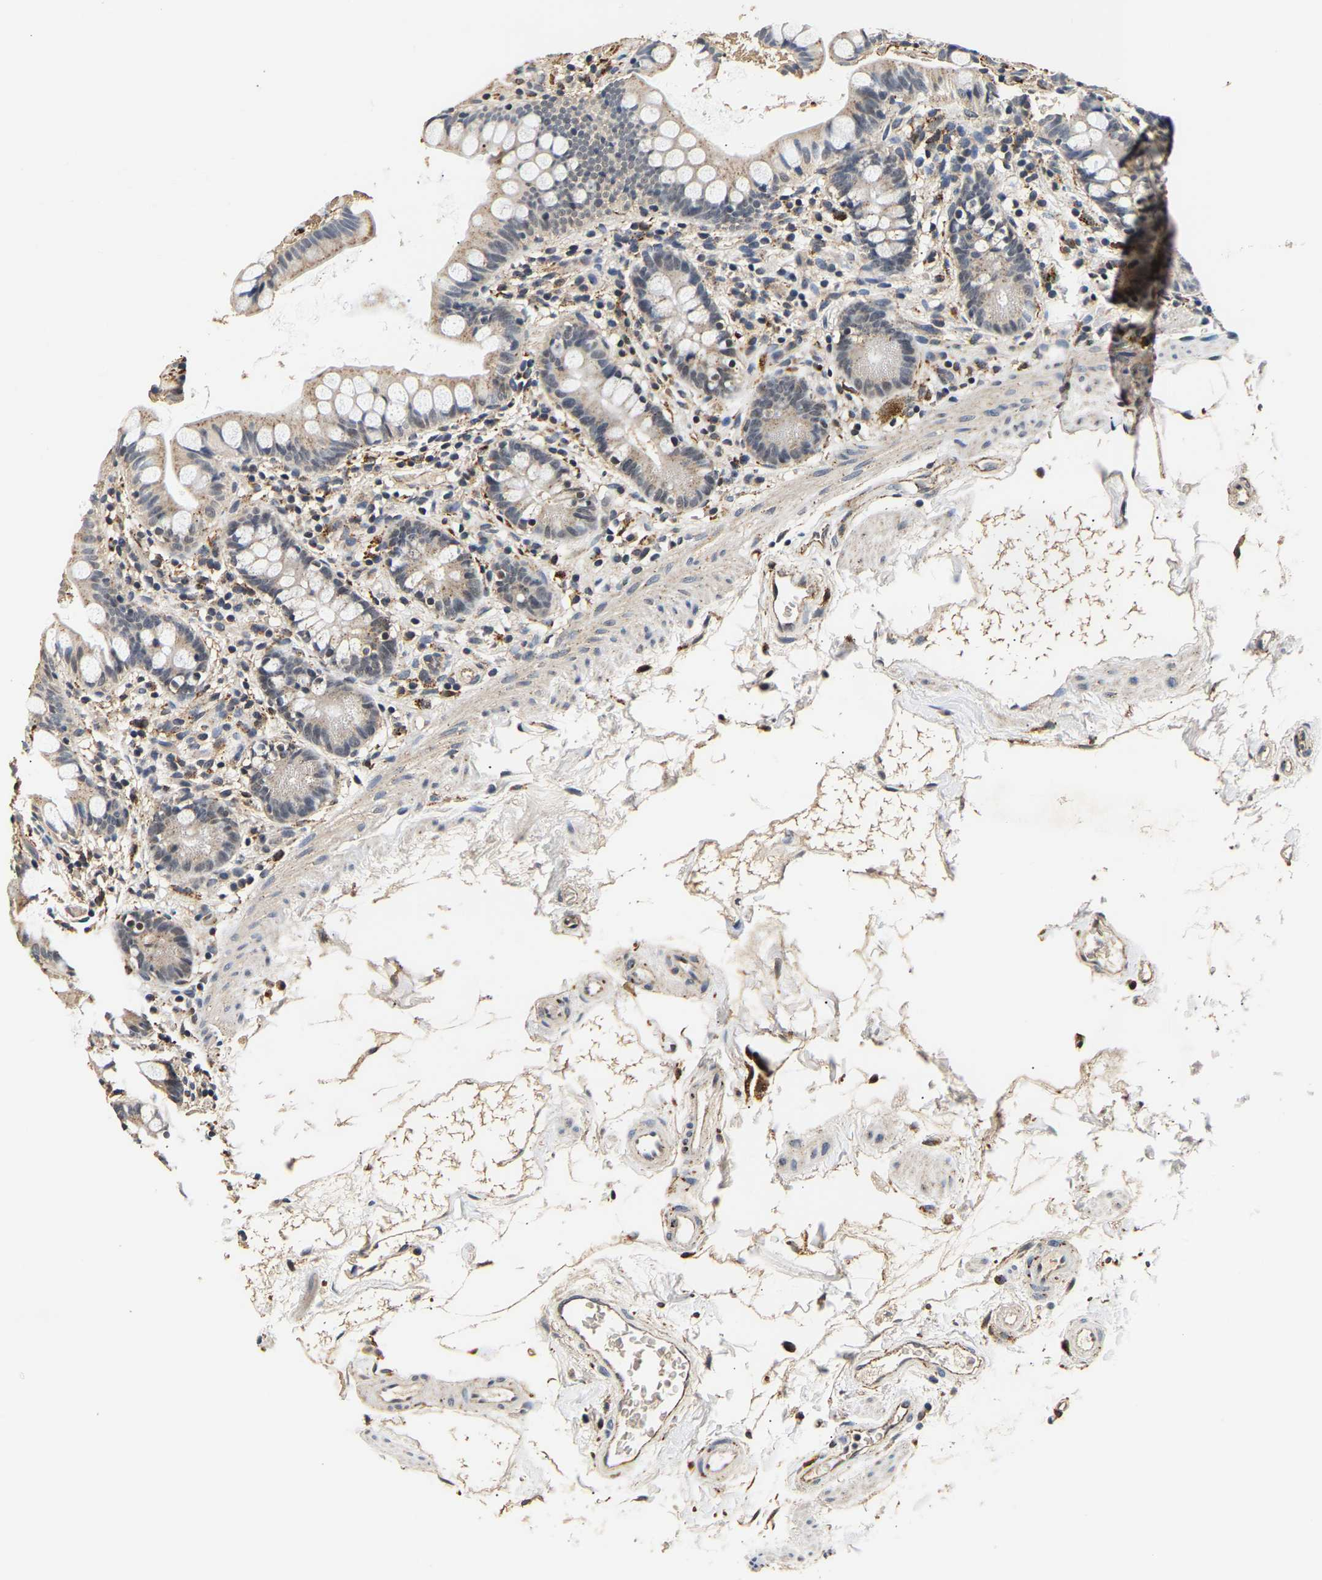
{"staining": {"intensity": "moderate", "quantity": "25%-75%", "location": "cytoplasmic/membranous"}, "tissue": "small intestine", "cell_type": "Glandular cells", "image_type": "normal", "snomed": [{"axis": "morphology", "description": "Normal tissue, NOS"}, {"axis": "topography", "description": "Small intestine"}], "caption": "Immunohistochemical staining of benign small intestine shows 25%-75% levels of moderate cytoplasmic/membranous protein positivity in approximately 25%-75% of glandular cells. (Stains: DAB in brown, nuclei in blue, Microscopy: brightfield microscopy at high magnification).", "gene": "SMU1", "patient": {"sex": "female", "age": 84}}